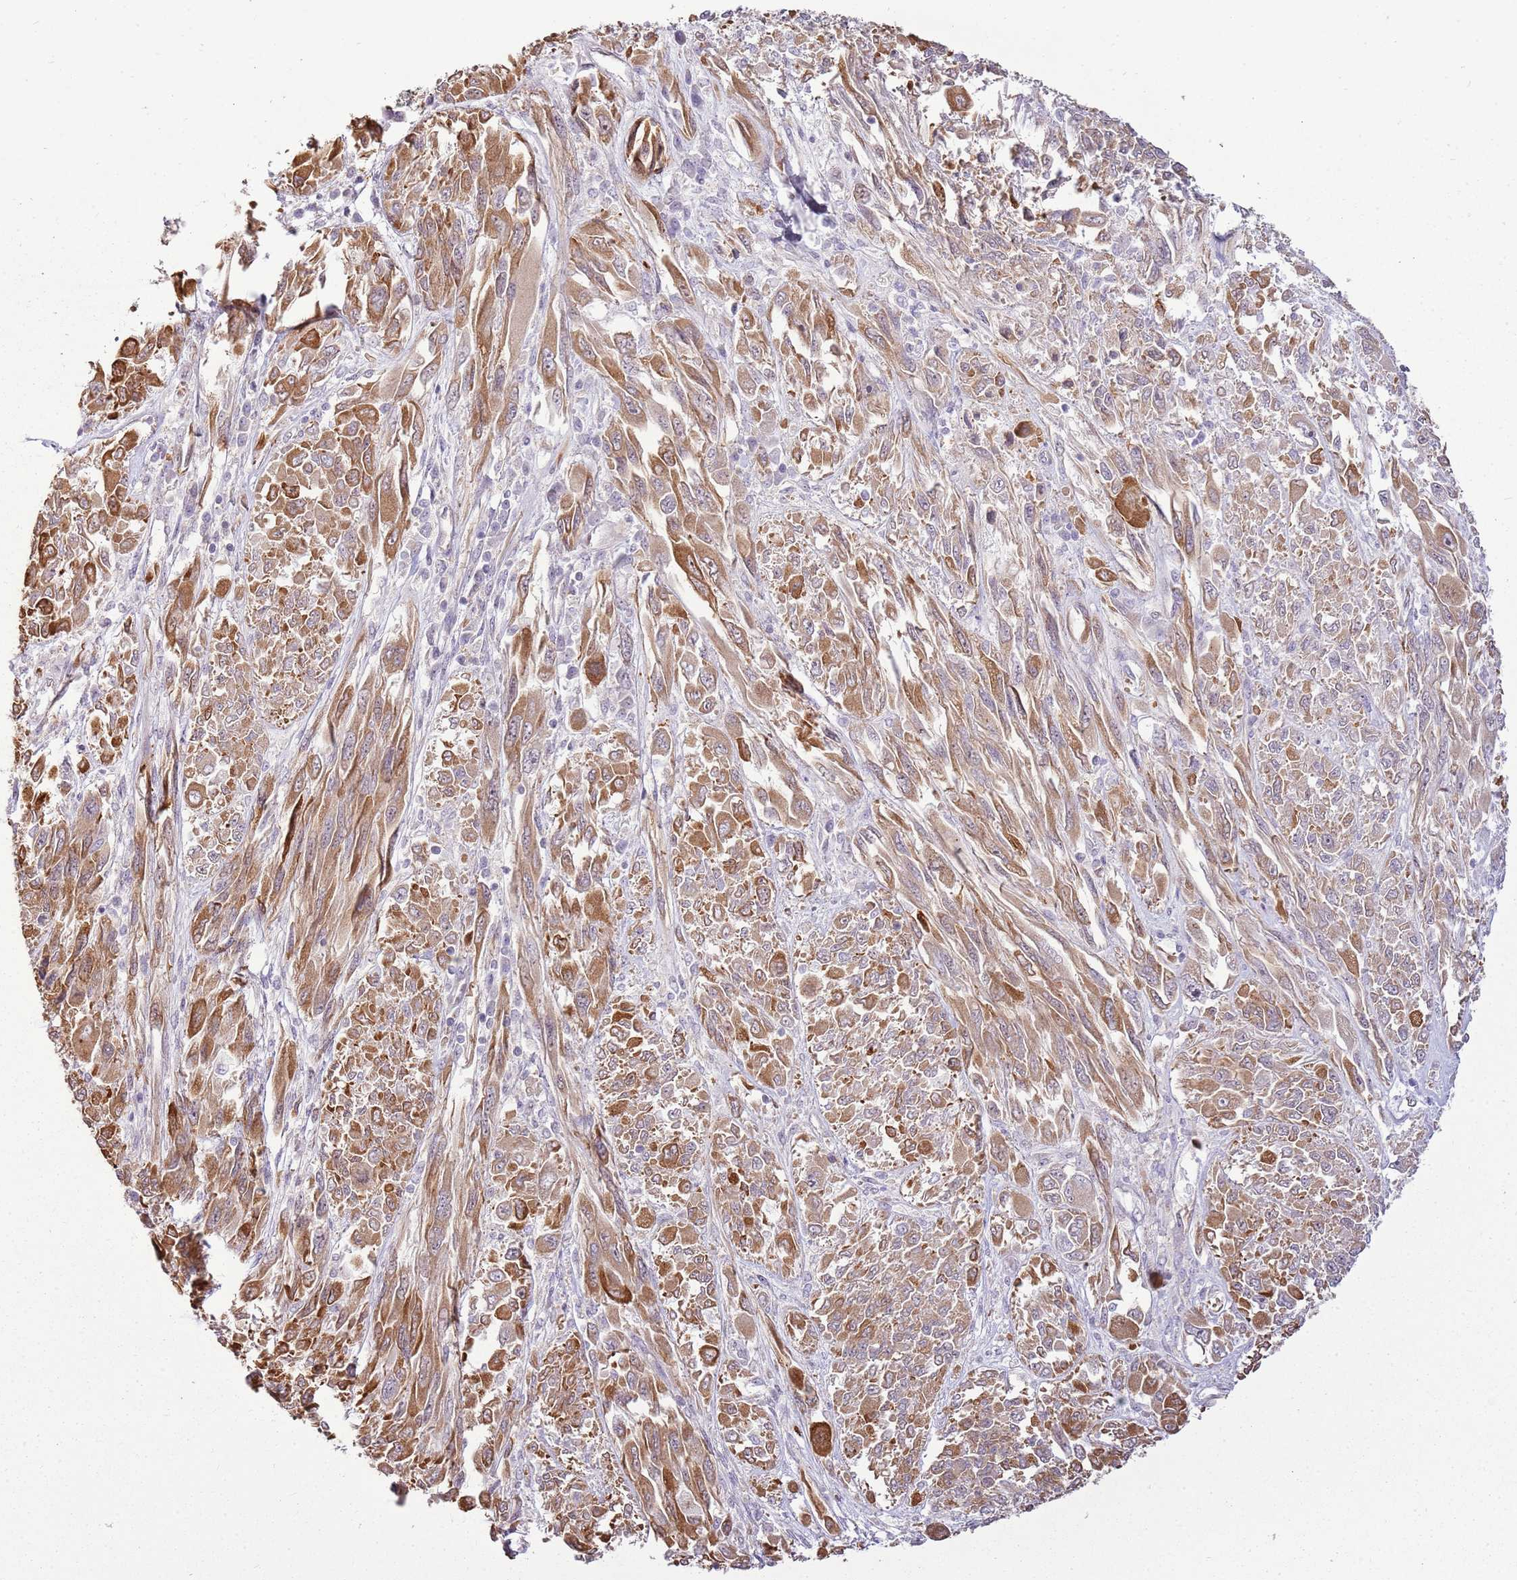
{"staining": {"intensity": "moderate", "quantity": ">75%", "location": "cytoplasmic/membranous"}, "tissue": "melanoma", "cell_type": "Tumor cells", "image_type": "cancer", "snomed": [{"axis": "morphology", "description": "Malignant melanoma, NOS"}, {"axis": "topography", "description": "Skin"}], "caption": "A histopathology image showing moderate cytoplasmic/membranous staining in about >75% of tumor cells in melanoma, as visualized by brown immunohistochemical staining.", "gene": "UGGT2", "patient": {"sex": "female", "age": 91}}